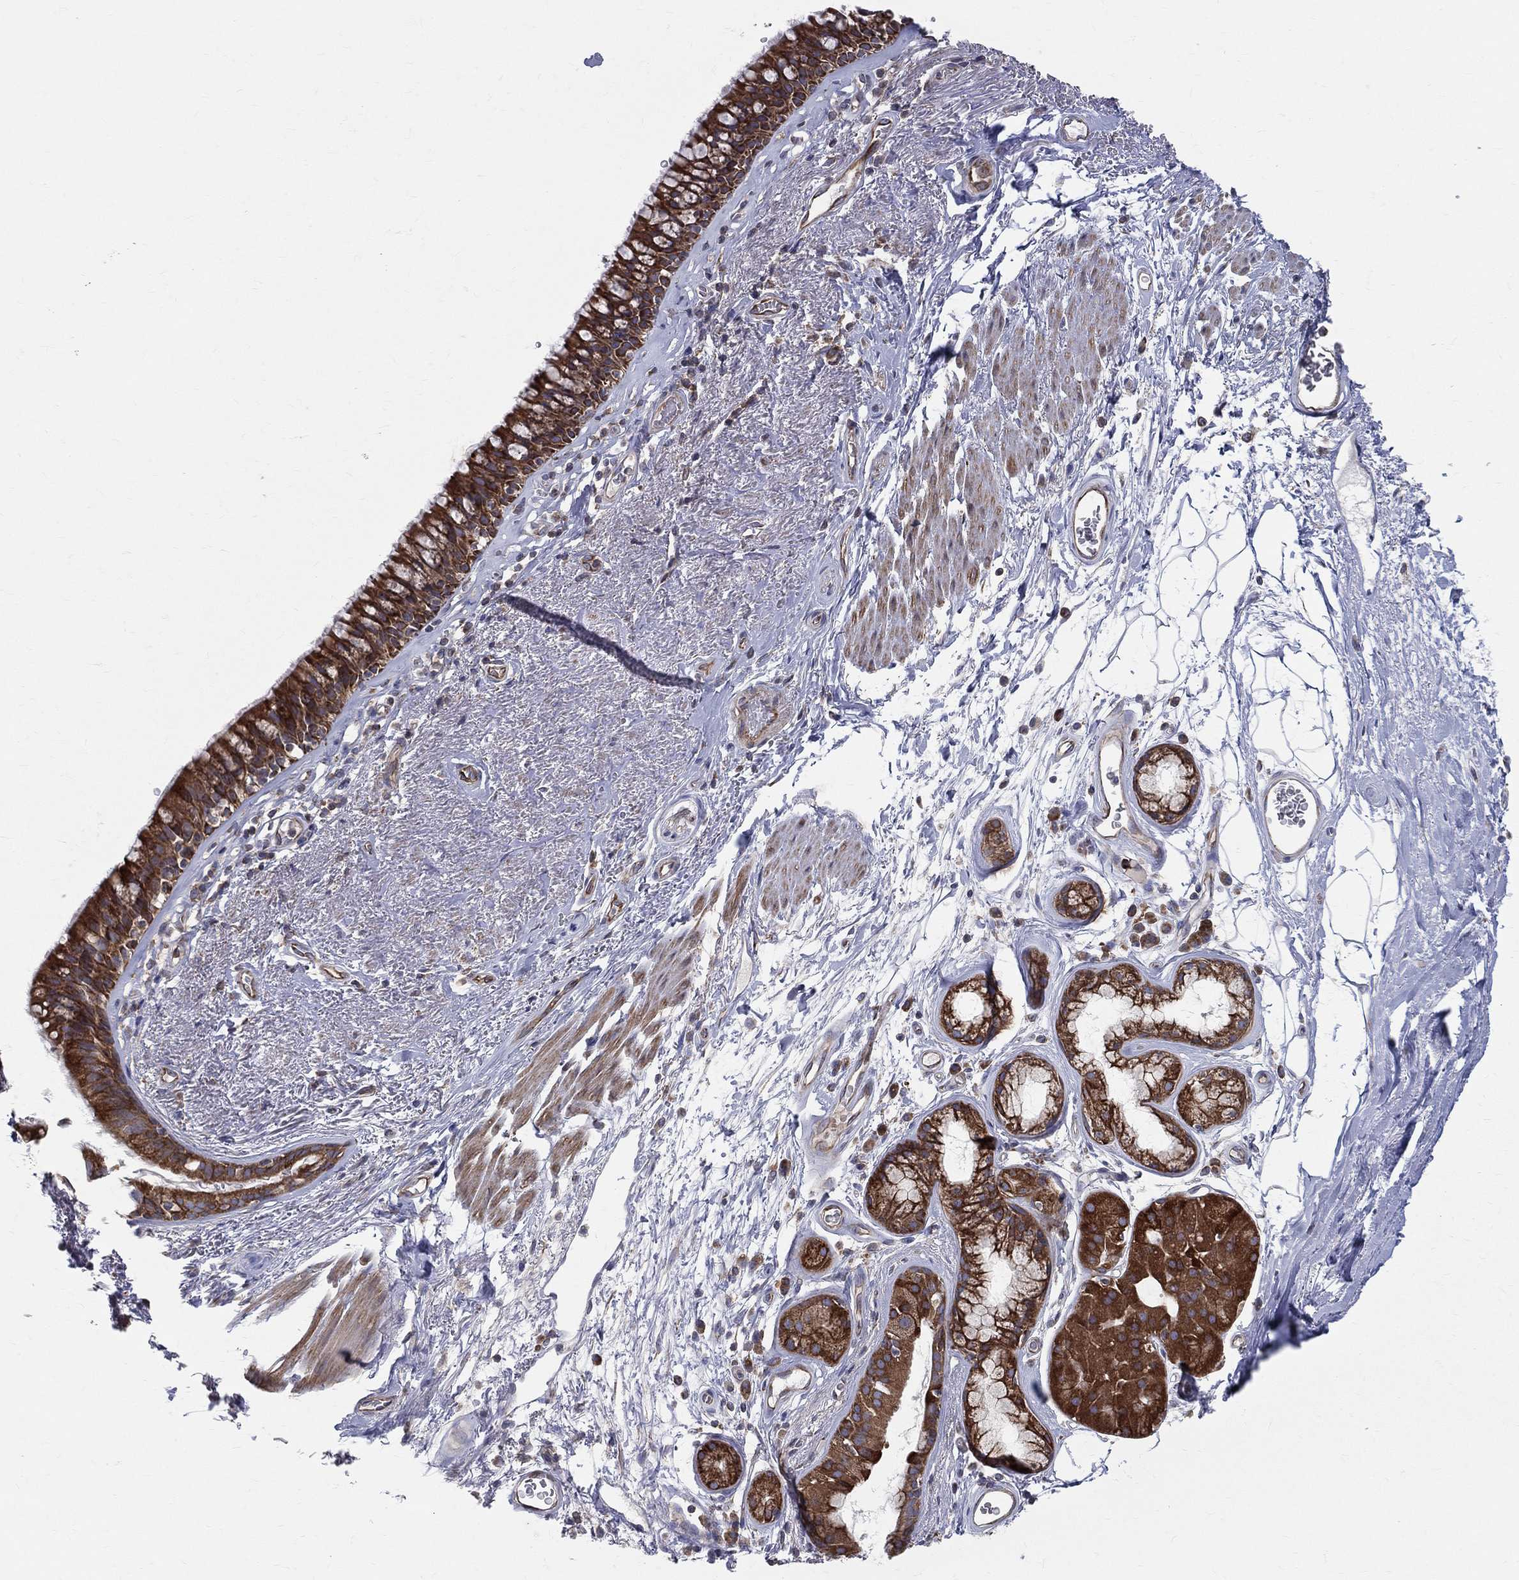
{"staining": {"intensity": "strong", "quantity": ">75%", "location": "cytoplasmic/membranous"}, "tissue": "bronchus", "cell_type": "Respiratory epithelial cells", "image_type": "normal", "snomed": [{"axis": "morphology", "description": "Normal tissue, NOS"}, {"axis": "topography", "description": "Bronchus"}], "caption": "An immunohistochemistry histopathology image of normal tissue is shown. Protein staining in brown shows strong cytoplasmic/membranous positivity in bronchus within respiratory epithelial cells. (Stains: DAB (3,3'-diaminobenzidine) in brown, nuclei in blue, Microscopy: brightfield microscopy at high magnification).", "gene": "MIX23", "patient": {"sex": "male", "age": 82}}